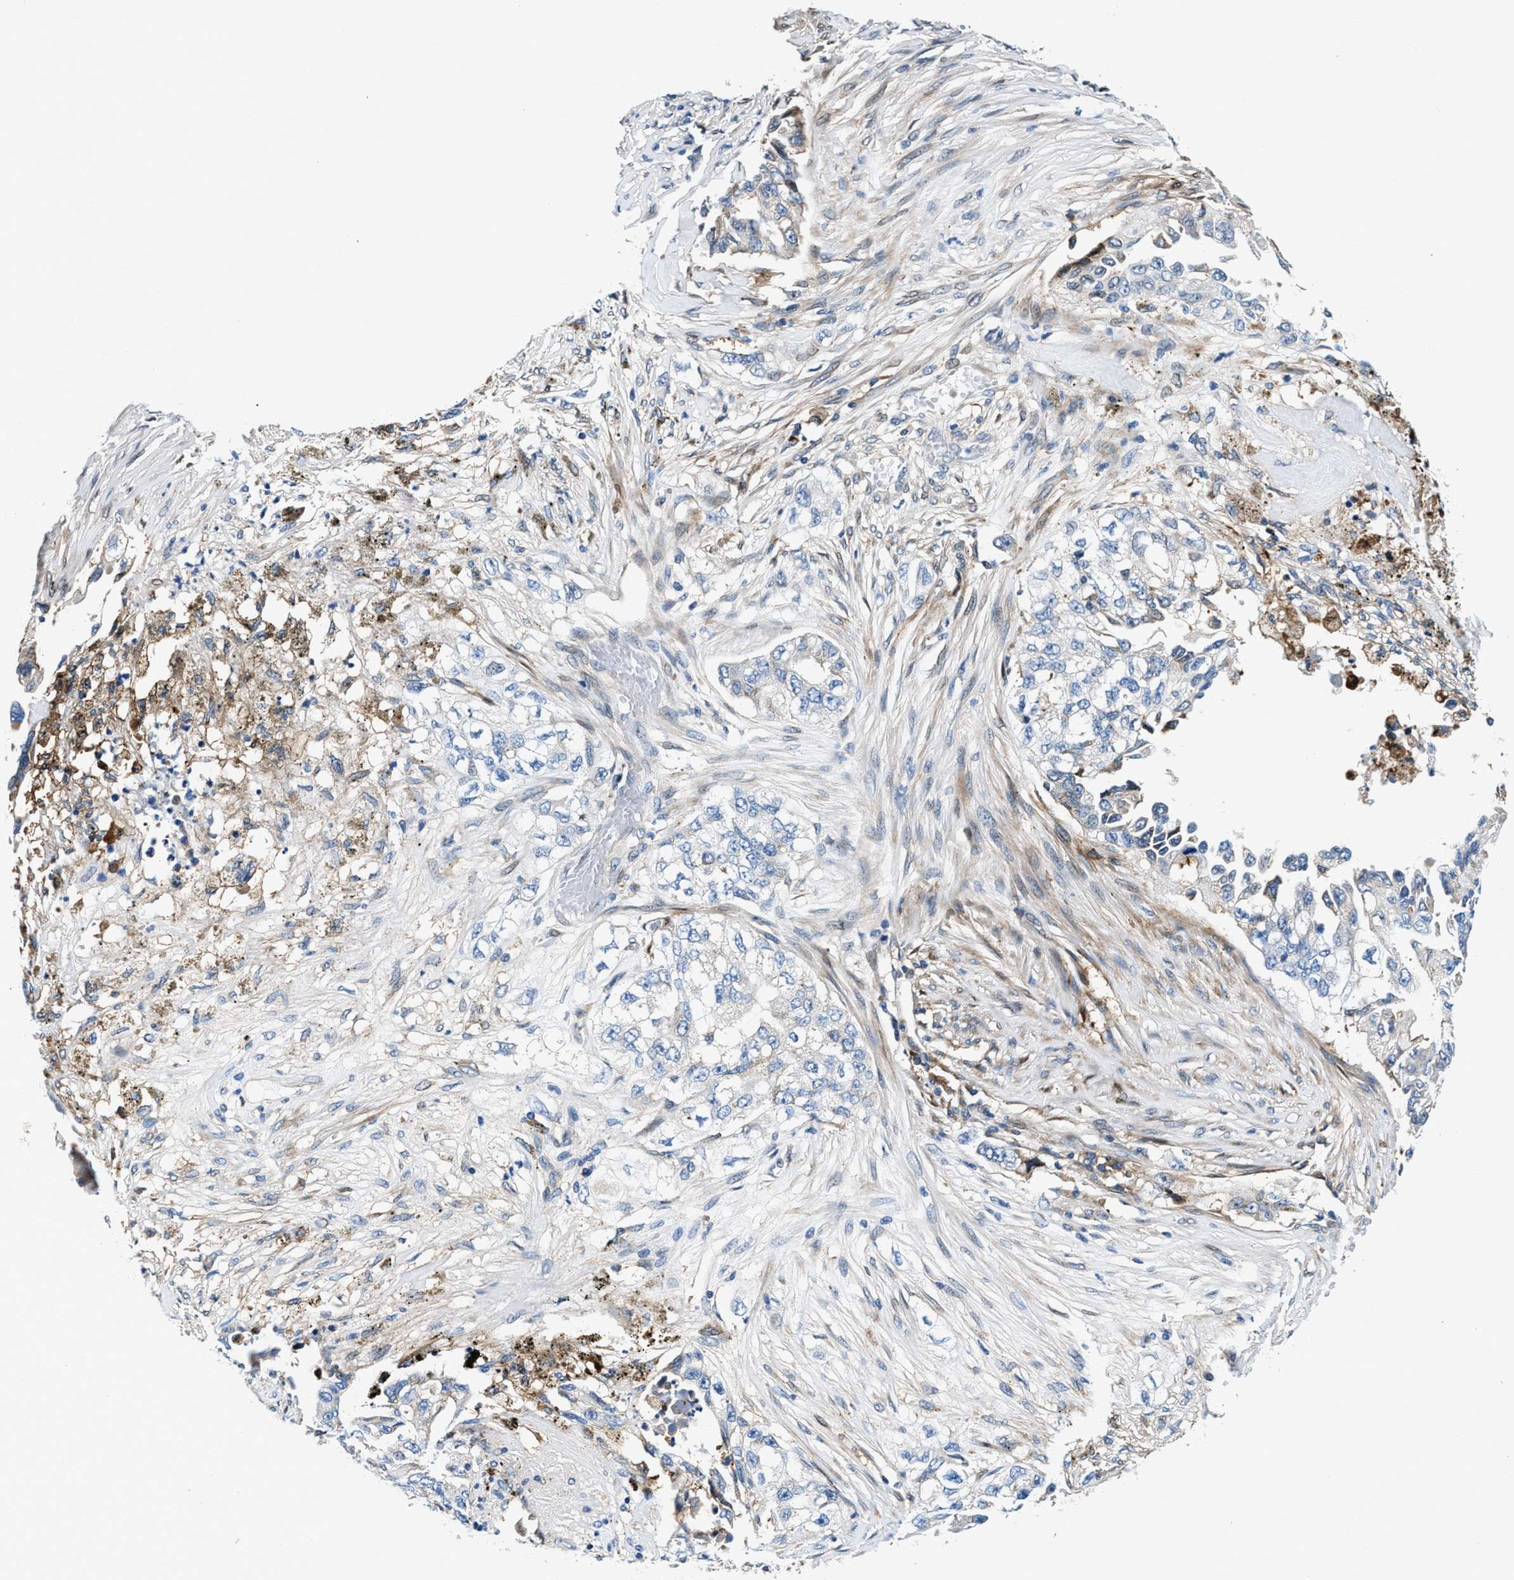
{"staining": {"intensity": "weak", "quantity": "<25%", "location": "cytoplasmic/membranous"}, "tissue": "lung cancer", "cell_type": "Tumor cells", "image_type": "cancer", "snomed": [{"axis": "morphology", "description": "Adenocarcinoma, NOS"}, {"axis": "topography", "description": "Lung"}], "caption": "There is no significant staining in tumor cells of lung adenocarcinoma.", "gene": "SLFN11", "patient": {"sex": "female", "age": 51}}